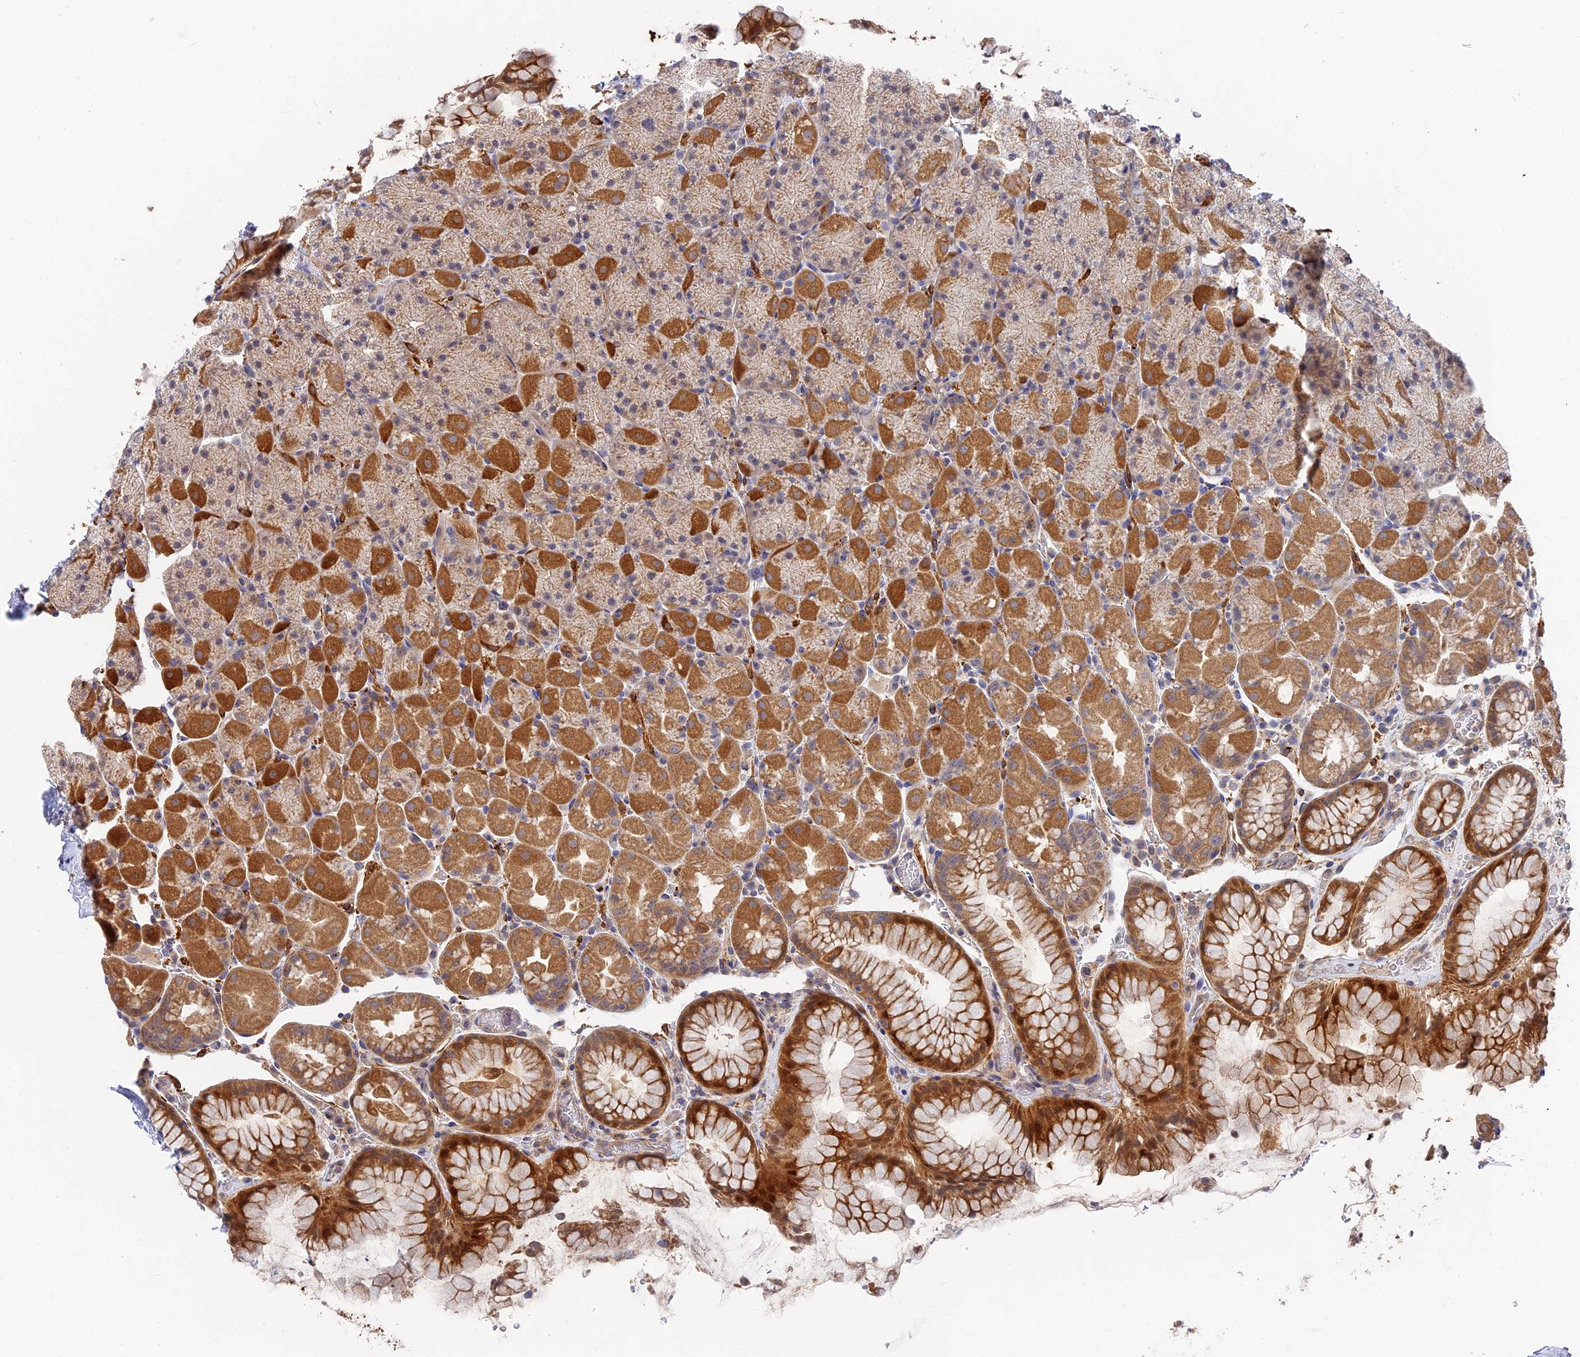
{"staining": {"intensity": "moderate", "quantity": "25%-75%", "location": "cytoplasmic/membranous,nuclear"}, "tissue": "stomach", "cell_type": "Glandular cells", "image_type": "normal", "snomed": [{"axis": "morphology", "description": "Normal tissue, NOS"}, {"axis": "topography", "description": "Stomach, upper"}, {"axis": "topography", "description": "Stomach, lower"}], "caption": "Stomach stained with IHC shows moderate cytoplasmic/membranous,nuclear staining in about 25%-75% of glandular cells. (DAB IHC with brightfield microscopy, high magnification).", "gene": "CCDC113", "patient": {"sex": "male", "age": 67}}